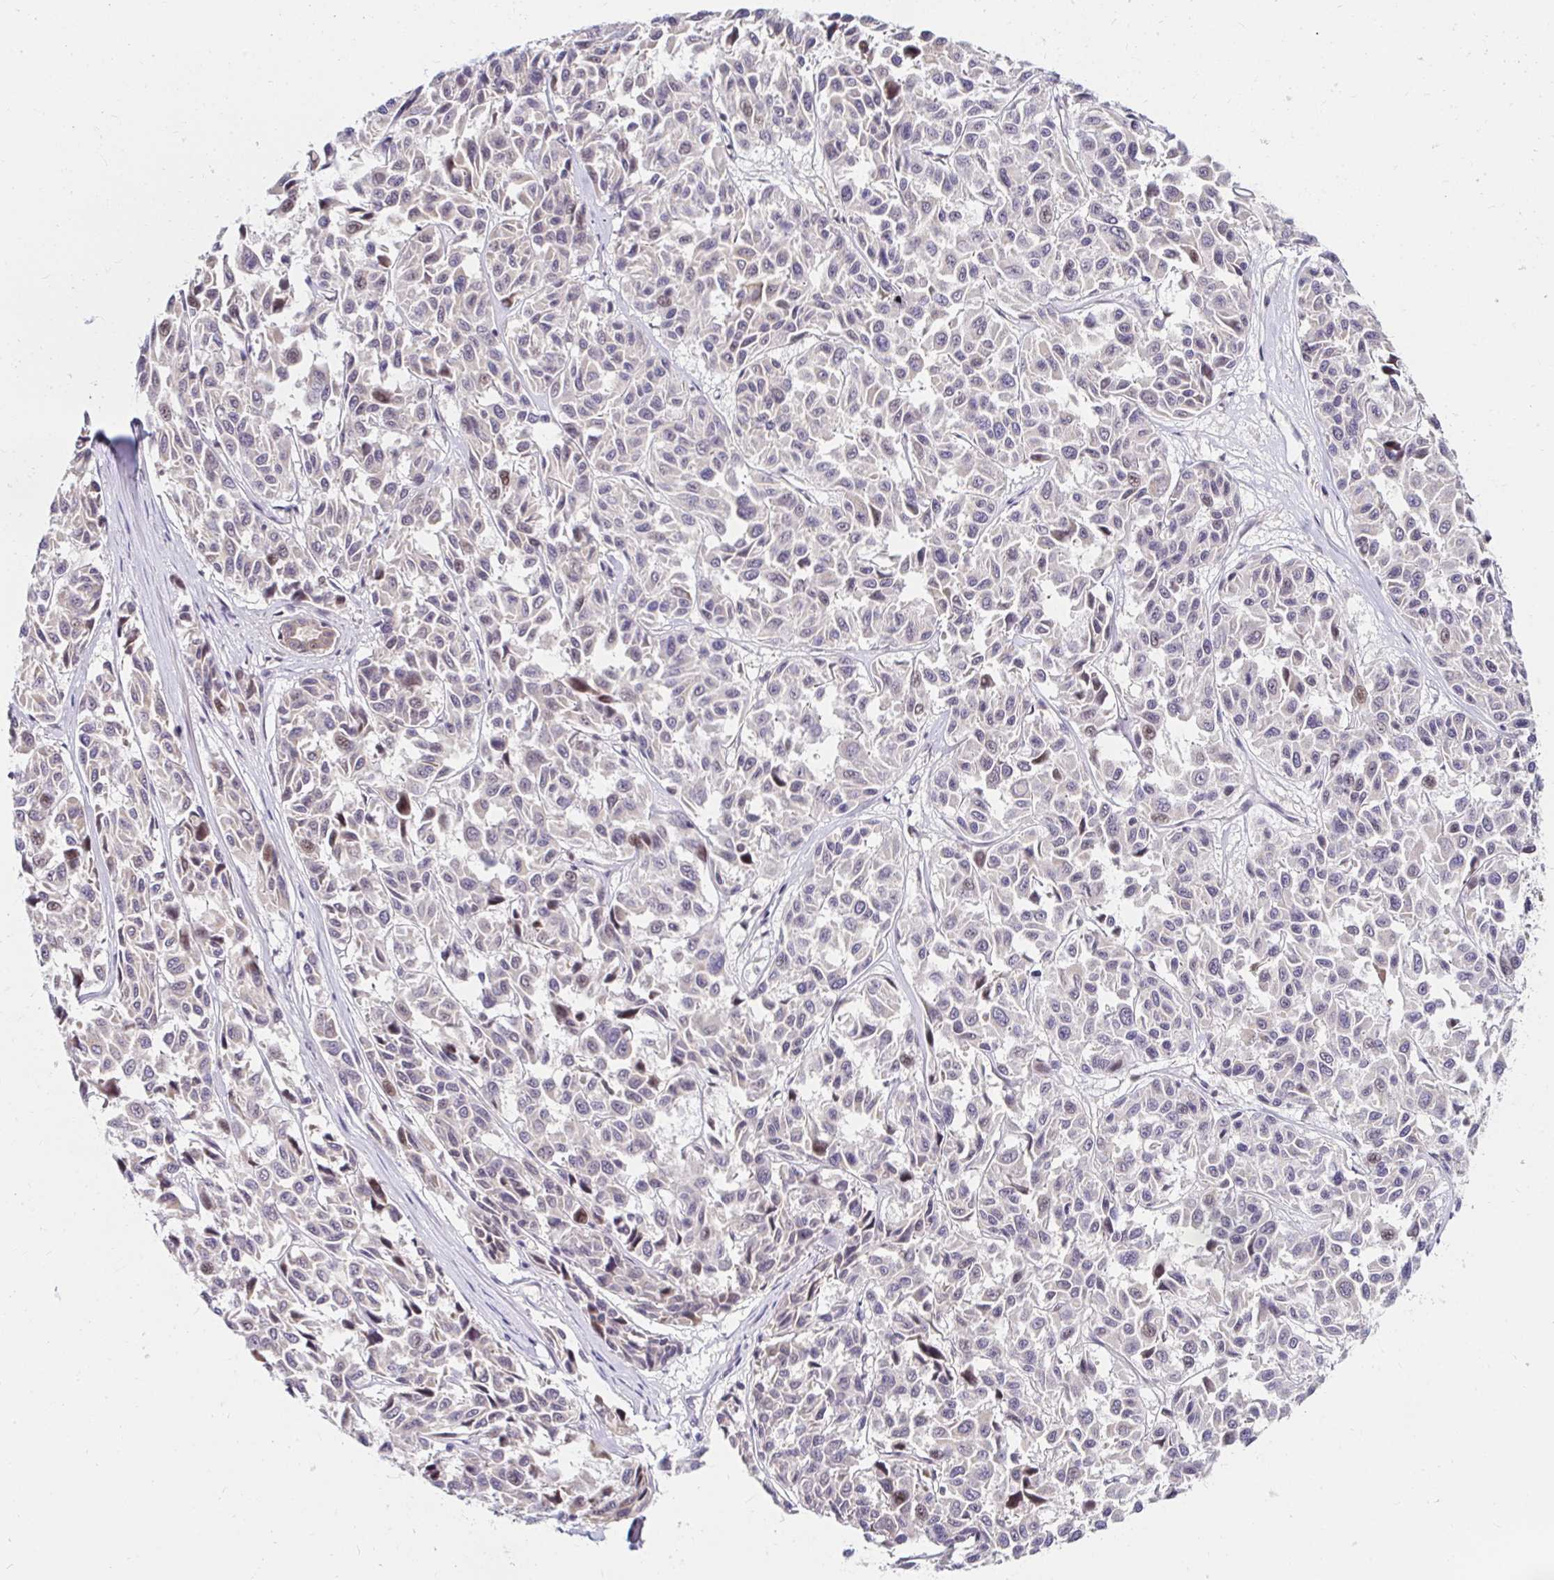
{"staining": {"intensity": "weak", "quantity": "25%-75%", "location": "cytoplasmic/membranous"}, "tissue": "melanoma", "cell_type": "Tumor cells", "image_type": "cancer", "snomed": [{"axis": "morphology", "description": "Malignant melanoma, NOS"}, {"axis": "topography", "description": "Skin"}], "caption": "Protein positivity by immunohistochemistry shows weak cytoplasmic/membranous expression in about 25%-75% of tumor cells in malignant melanoma.", "gene": "GUCY1A1", "patient": {"sex": "female", "age": 66}}